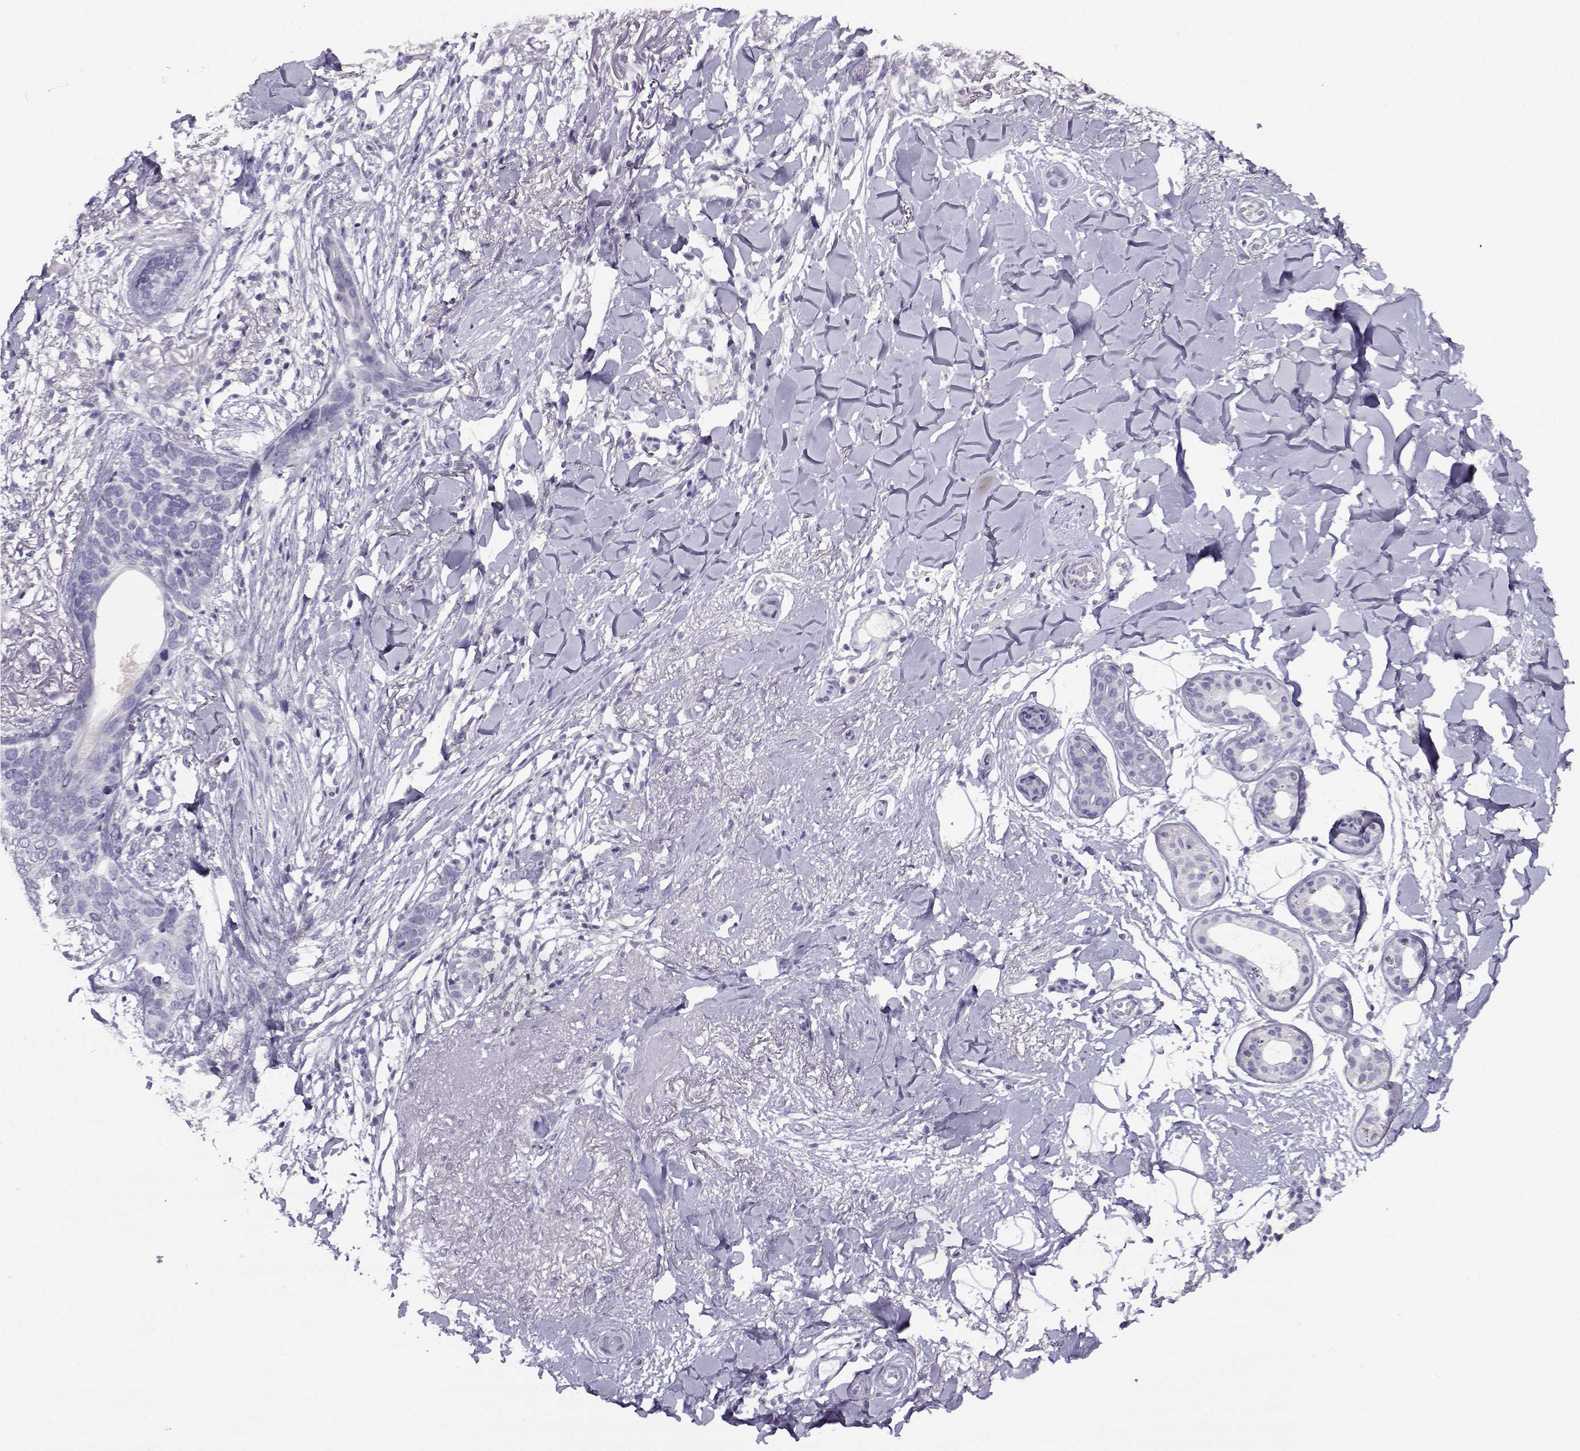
{"staining": {"intensity": "negative", "quantity": "none", "location": "none"}, "tissue": "skin cancer", "cell_type": "Tumor cells", "image_type": "cancer", "snomed": [{"axis": "morphology", "description": "Normal tissue, NOS"}, {"axis": "morphology", "description": "Basal cell carcinoma"}, {"axis": "topography", "description": "Skin"}], "caption": "An image of skin basal cell carcinoma stained for a protein demonstrates no brown staining in tumor cells.", "gene": "FAM166A", "patient": {"sex": "male", "age": 84}}